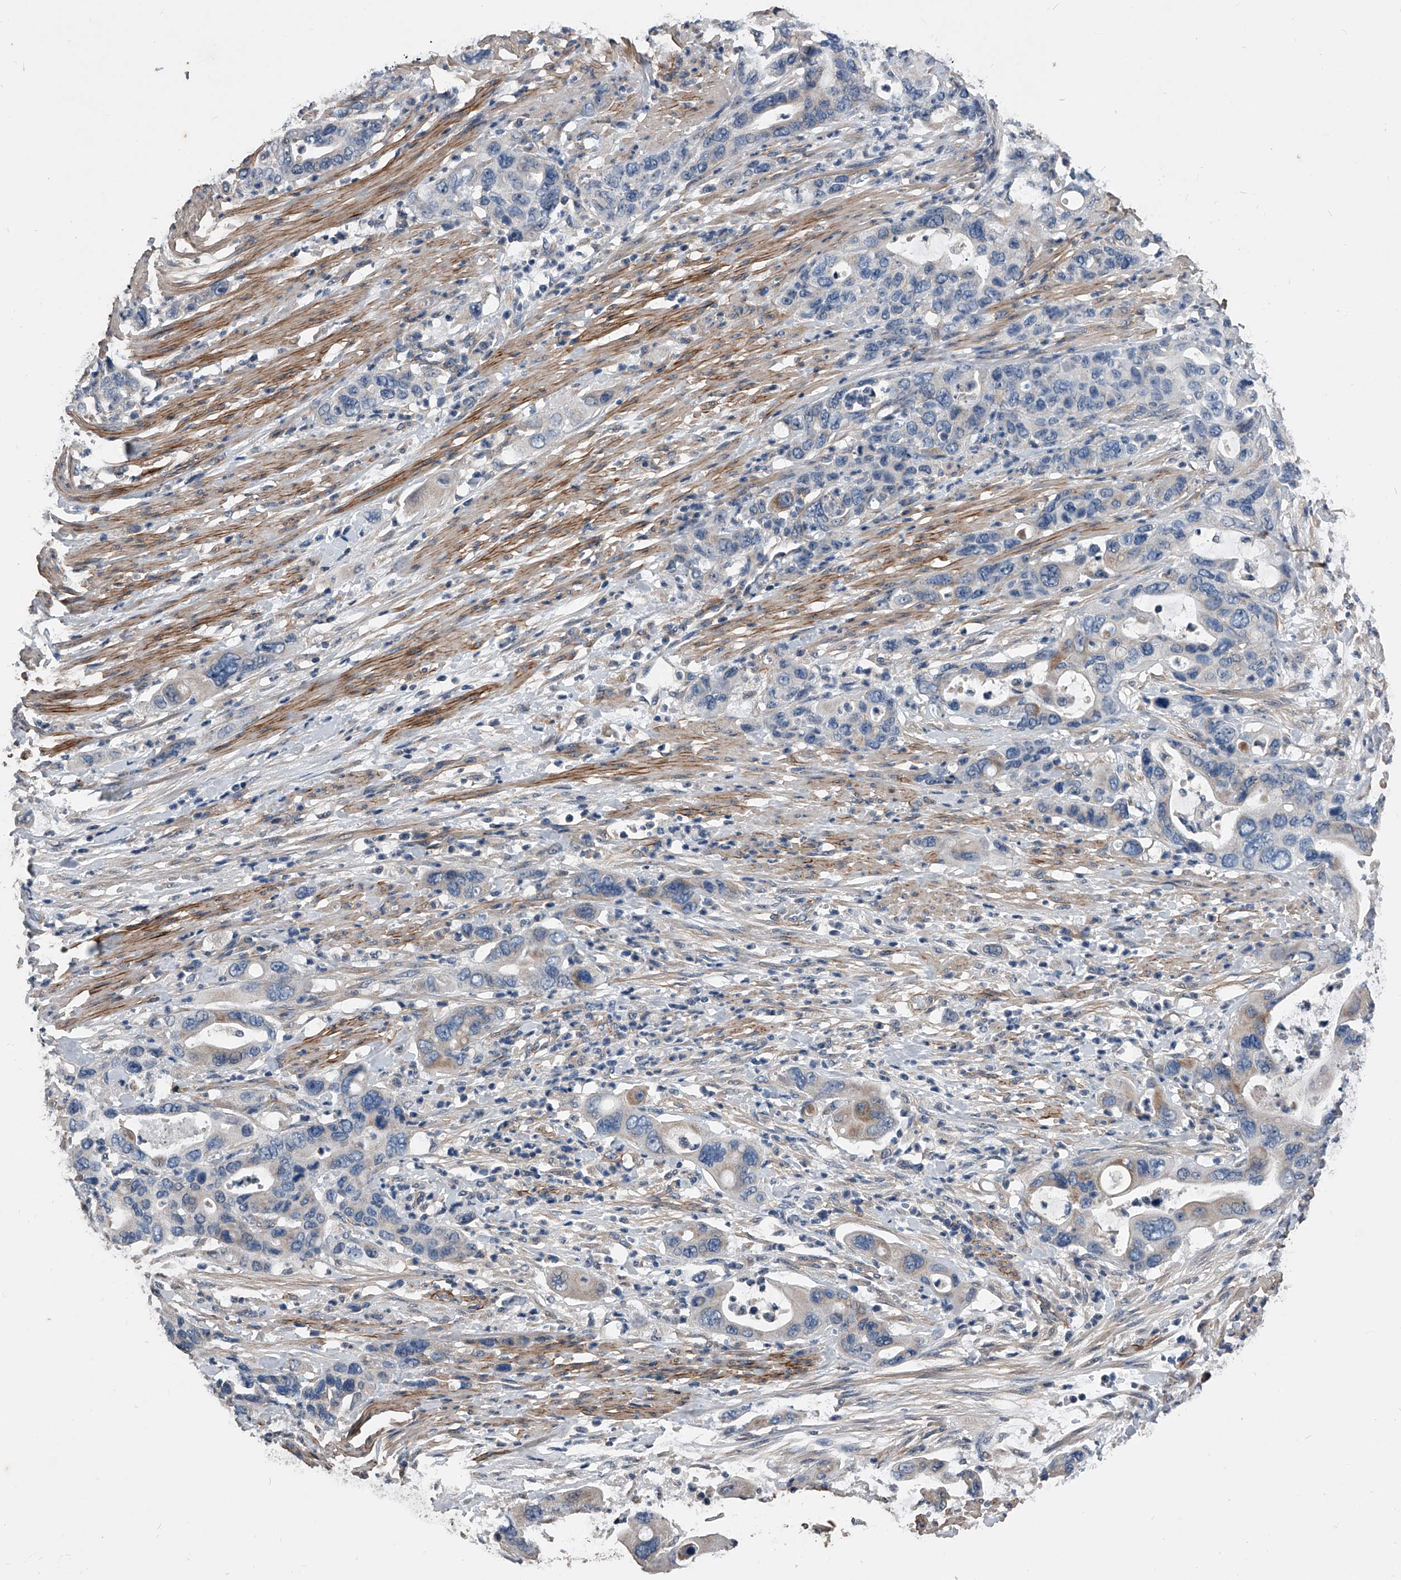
{"staining": {"intensity": "weak", "quantity": "<25%", "location": "cytoplasmic/membranous"}, "tissue": "pancreatic cancer", "cell_type": "Tumor cells", "image_type": "cancer", "snomed": [{"axis": "morphology", "description": "Adenocarcinoma, NOS"}, {"axis": "topography", "description": "Pancreas"}], "caption": "High power microscopy micrograph of an IHC micrograph of pancreatic adenocarcinoma, revealing no significant expression in tumor cells.", "gene": "PHACTR1", "patient": {"sex": "female", "age": 71}}